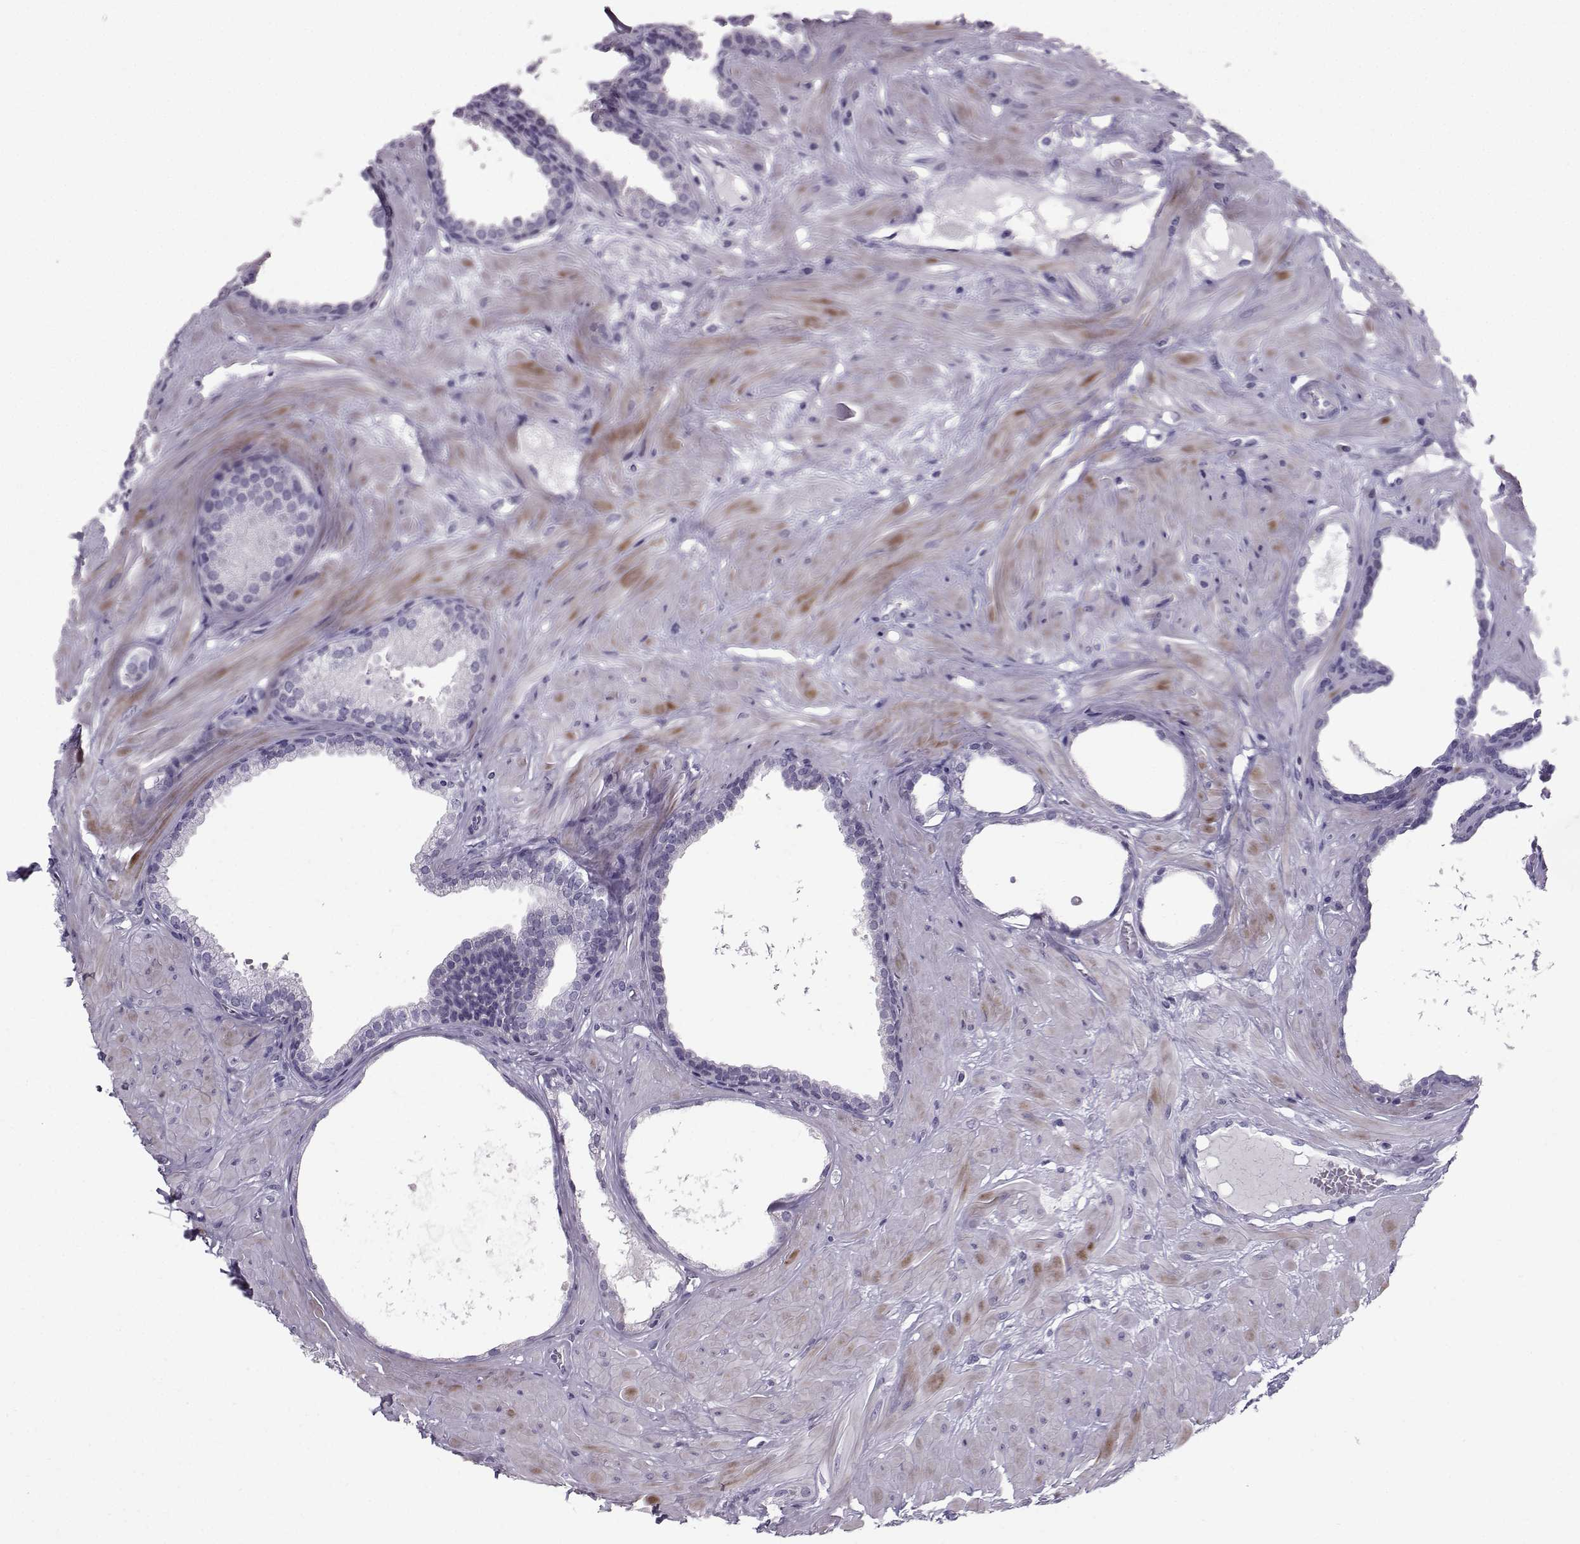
{"staining": {"intensity": "negative", "quantity": "none", "location": "none"}, "tissue": "prostate", "cell_type": "Glandular cells", "image_type": "normal", "snomed": [{"axis": "morphology", "description": "Normal tissue, NOS"}, {"axis": "topography", "description": "Prostate"}], "caption": "Immunohistochemical staining of normal prostate demonstrates no significant staining in glandular cells. (Stains: DAB immunohistochemistry with hematoxylin counter stain, Microscopy: brightfield microscopy at high magnification).", "gene": "DMRT3", "patient": {"sex": "male", "age": 48}}